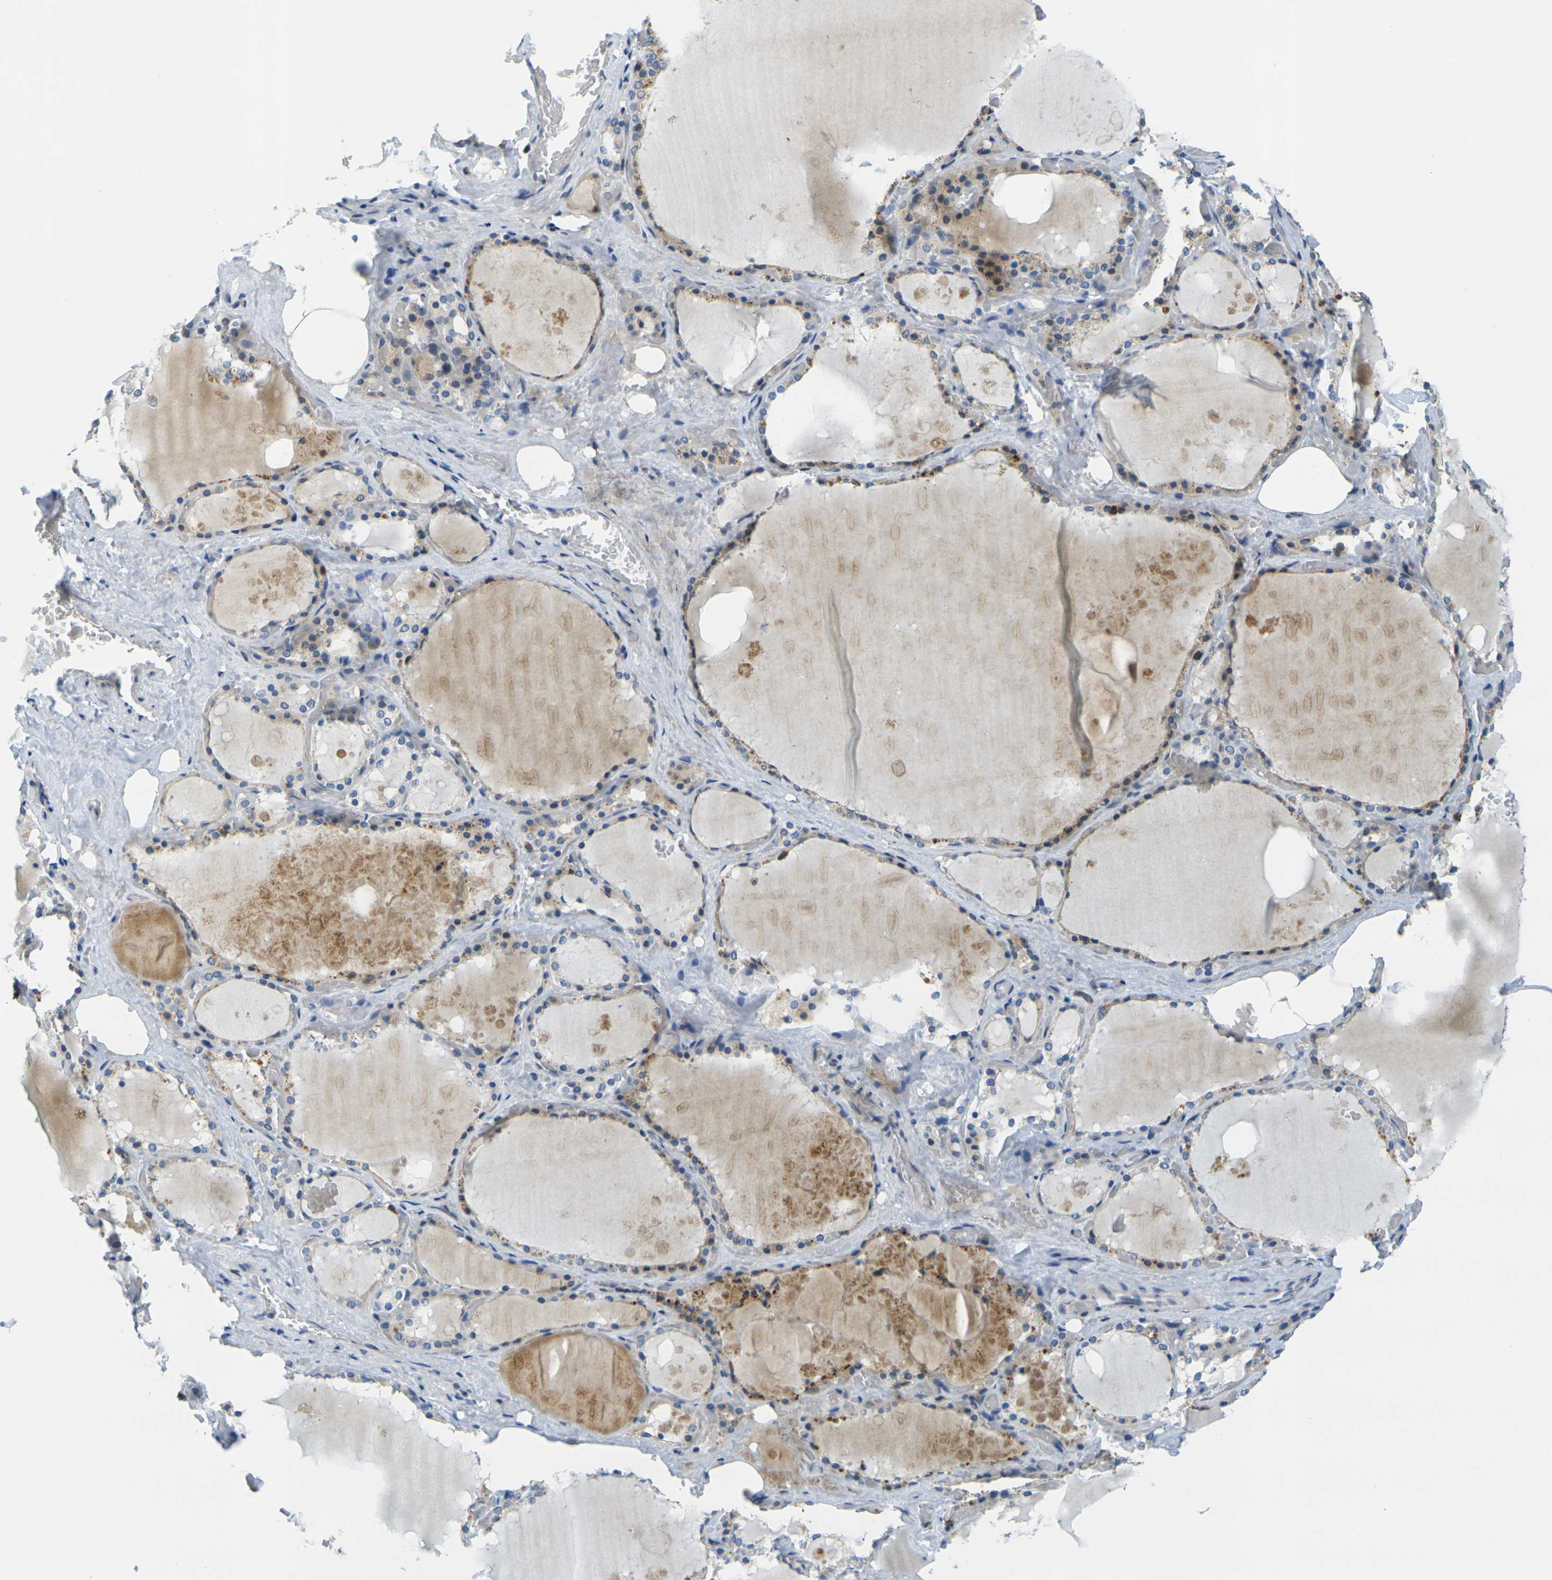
{"staining": {"intensity": "moderate", "quantity": "25%-75%", "location": "cytoplasmic/membranous"}, "tissue": "thyroid gland", "cell_type": "Glandular cells", "image_type": "normal", "snomed": [{"axis": "morphology", "description": "Normal tissue, NOS"}, {"axis": "topography", "description": "Thyroid gland"}], "caption": "Immunohistochemistry of normal thyroid gland displays medium levels of moderate cytoplasmic/membranous expression in approximately 25%-75% of glandular cells.", "gene": "CD3D", "patient": {"sex": "male", "age": 61}}